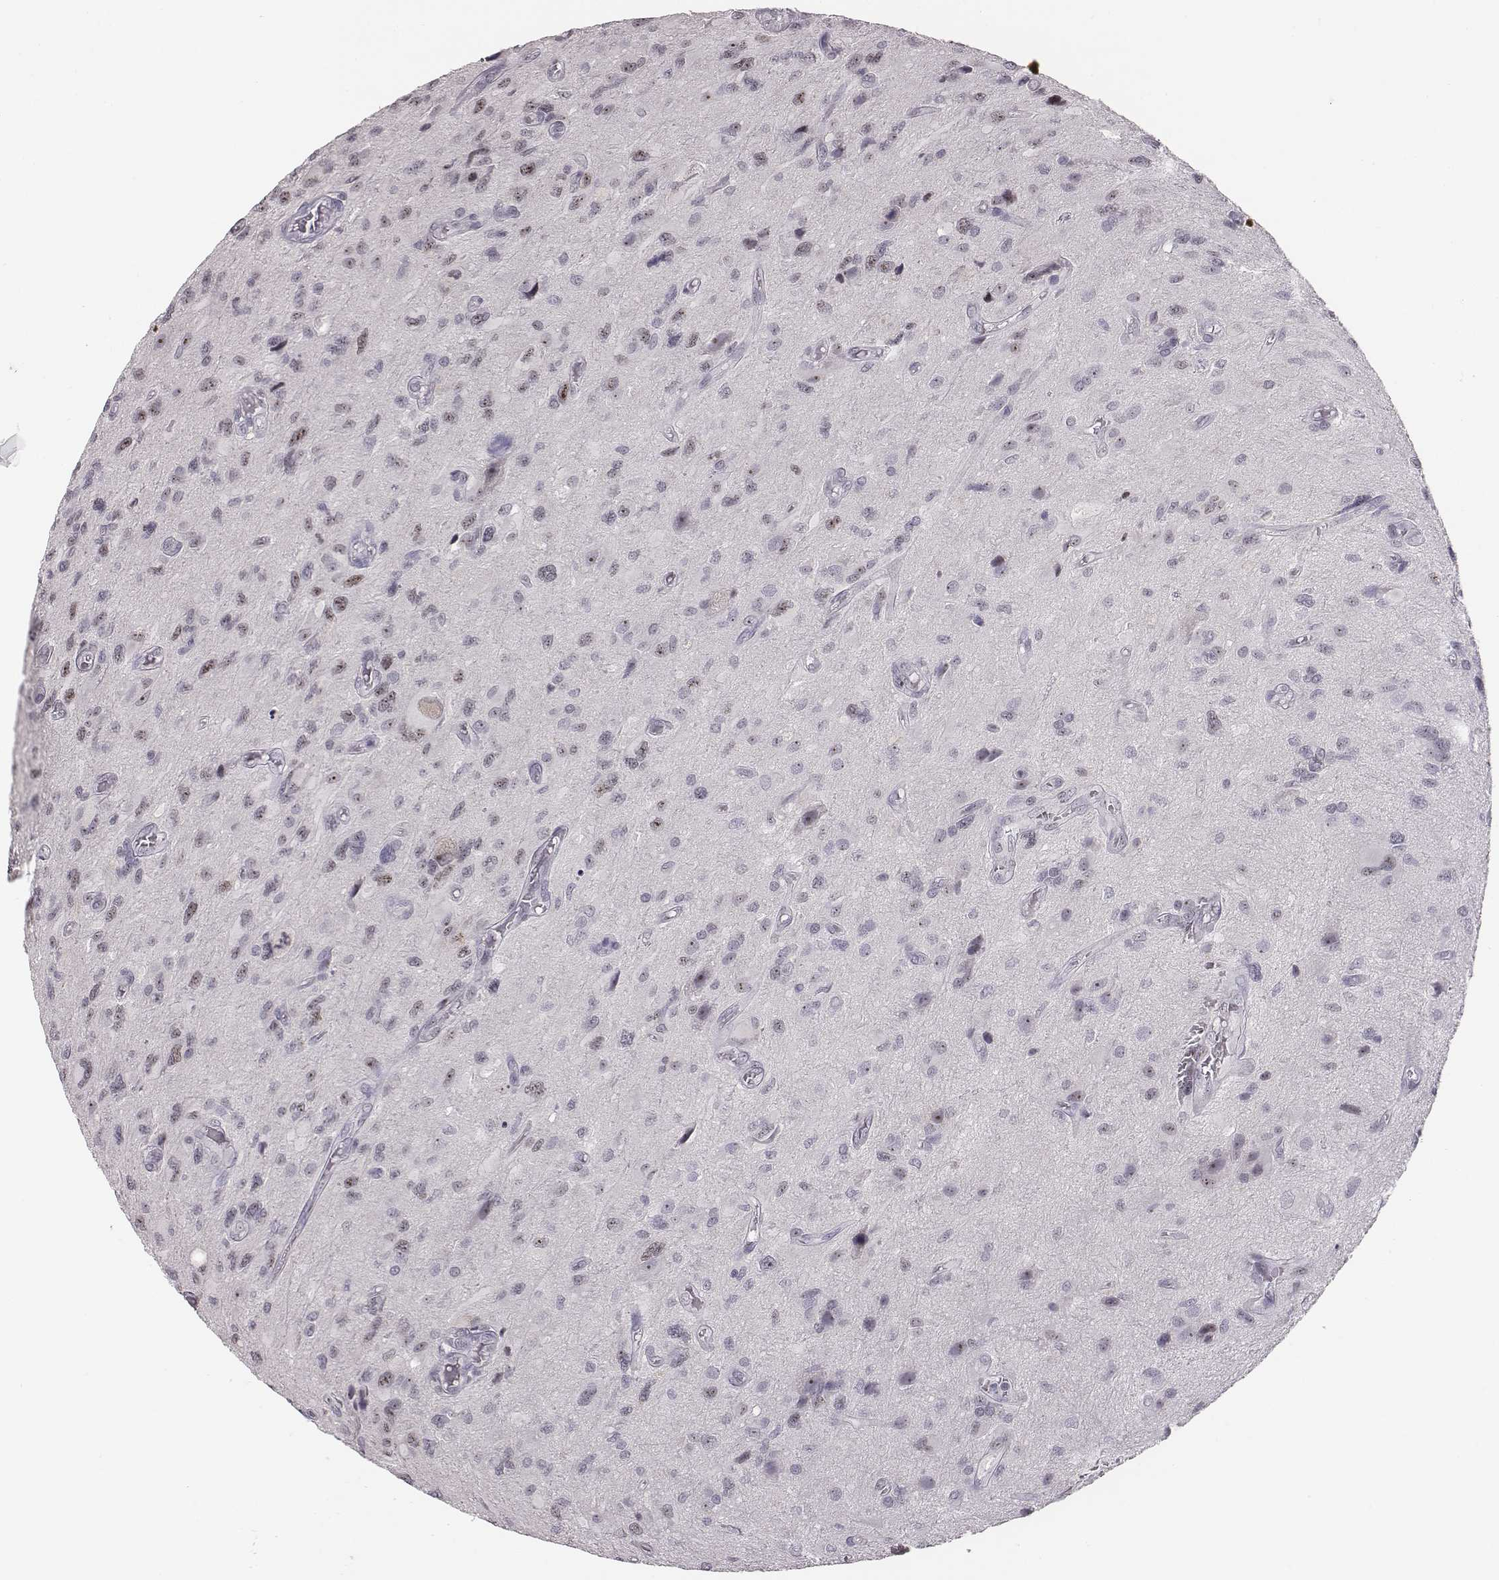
{"staining": {"intensity": "weak", "quantity": "<25%", "location": "nuclear"}, "tissue": "glioma", "cell_type": "Tumor cells", "image_type": "cancer", "snomed": [{"axis": "morphology", "description": "Glioma, malignant, NOS"}, {"axis": "morphology", "description": "Glioma, malignant, High grade"}, {"axis": "topography", "description": "Brain"}], "caption": "A photomicrograph of glioma stained for a protein demonstrates no brown staining in tumor cells. (DAB IHC, high magnification).", "gene": "NIFK", "patient": {"sex": "female", "age": 71}}